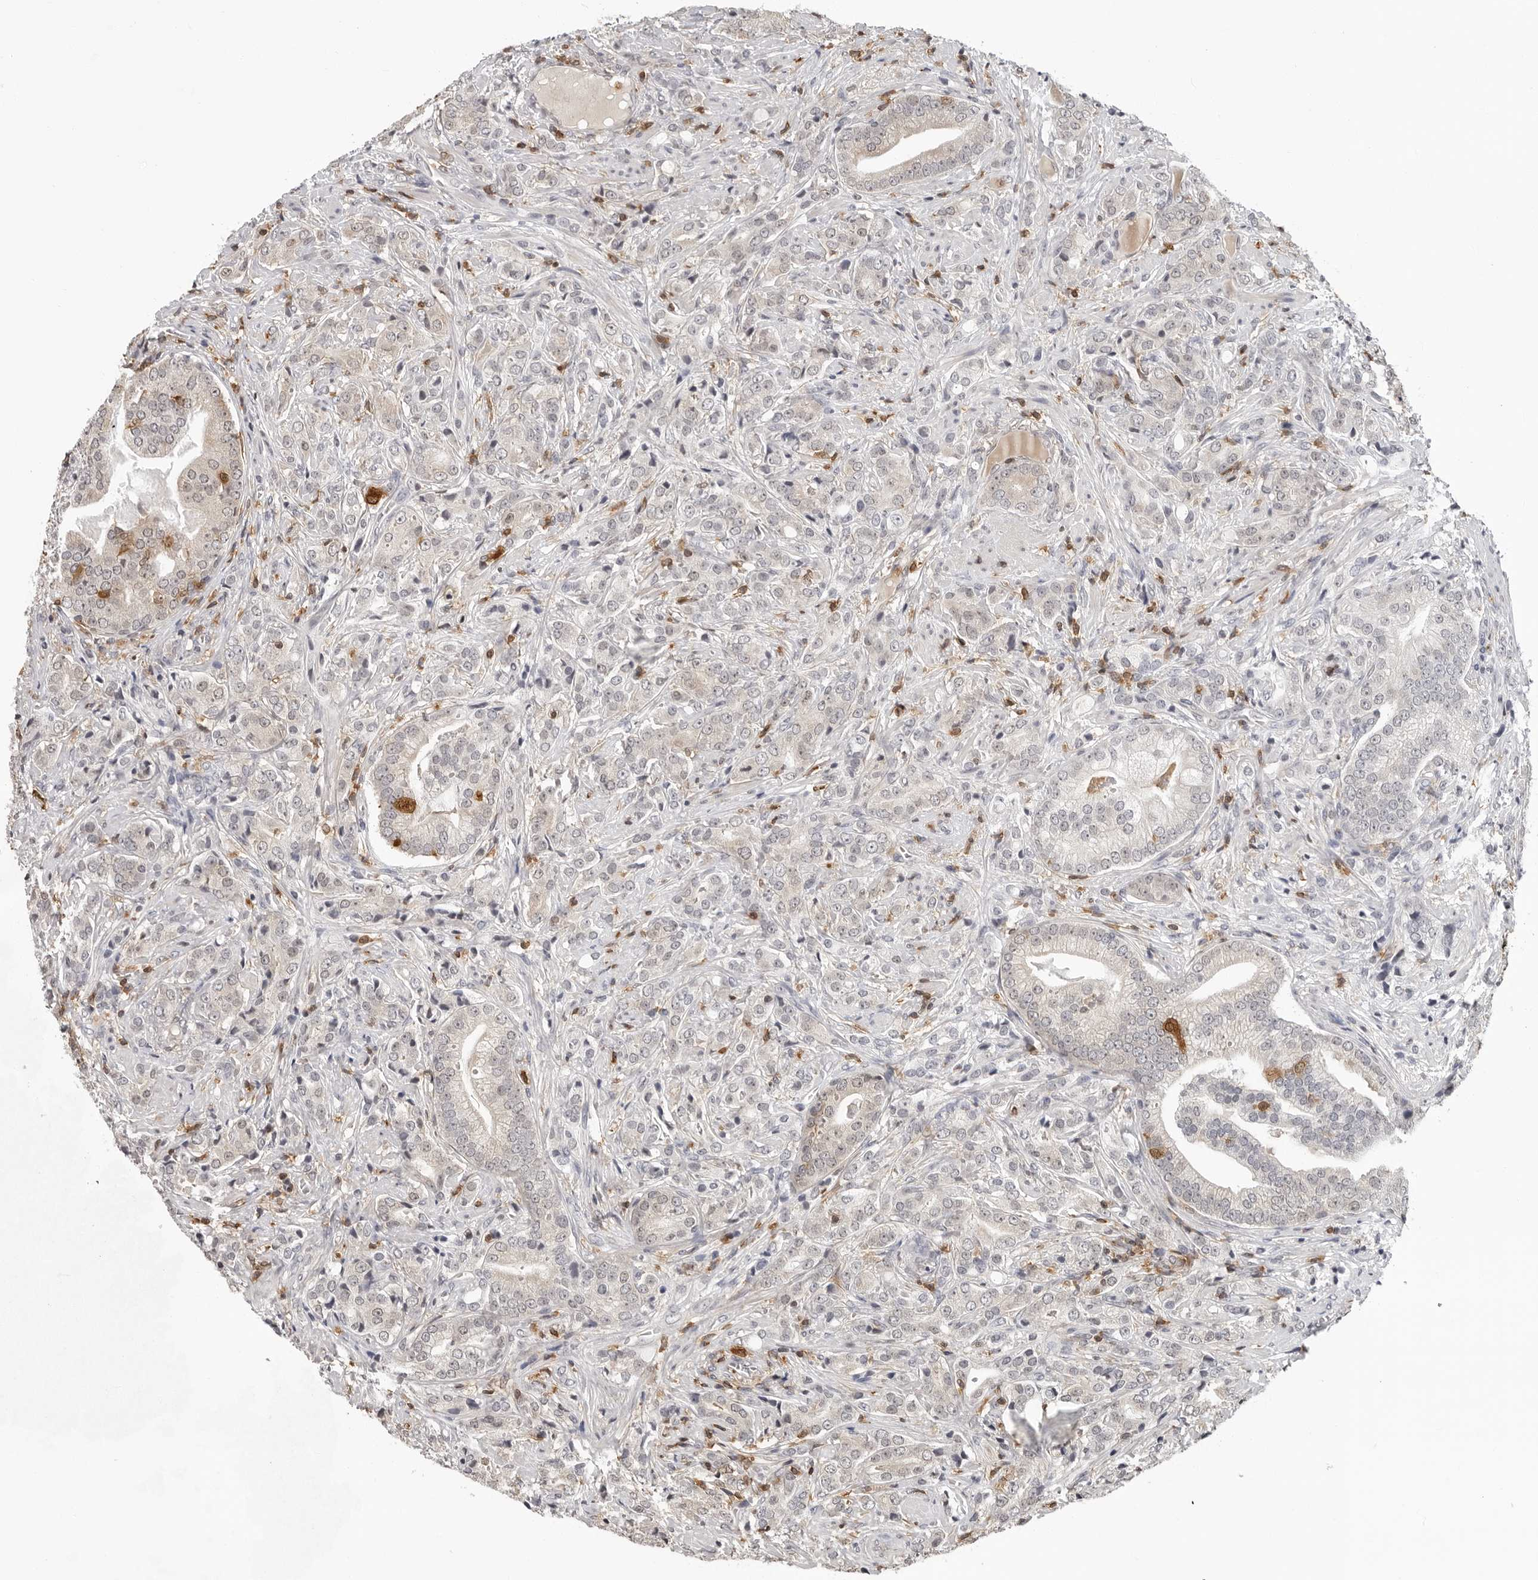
{"staining": {"intensity": "moderate", "quantity": "<25%", "location": "cytoplasmic/membranous"}, "tissue": "prostate cancer", "cell_type": "Tumor cells", "image_type": "cancer", "snomed": [{"axis": "morphology", "description": "Adenocarcinoma, High grade"}, {"axis": "topography", "description": "Prostate"}], "caption": "A photomicrograph of prostate cancer (high-grade adenocarcinoma) stained for a protein exhibits moderate cytoplasmic/membranous brown staining in tumor cells.", "gene": "HSPH1", "patient": {"sex": "male", "age": 57}}